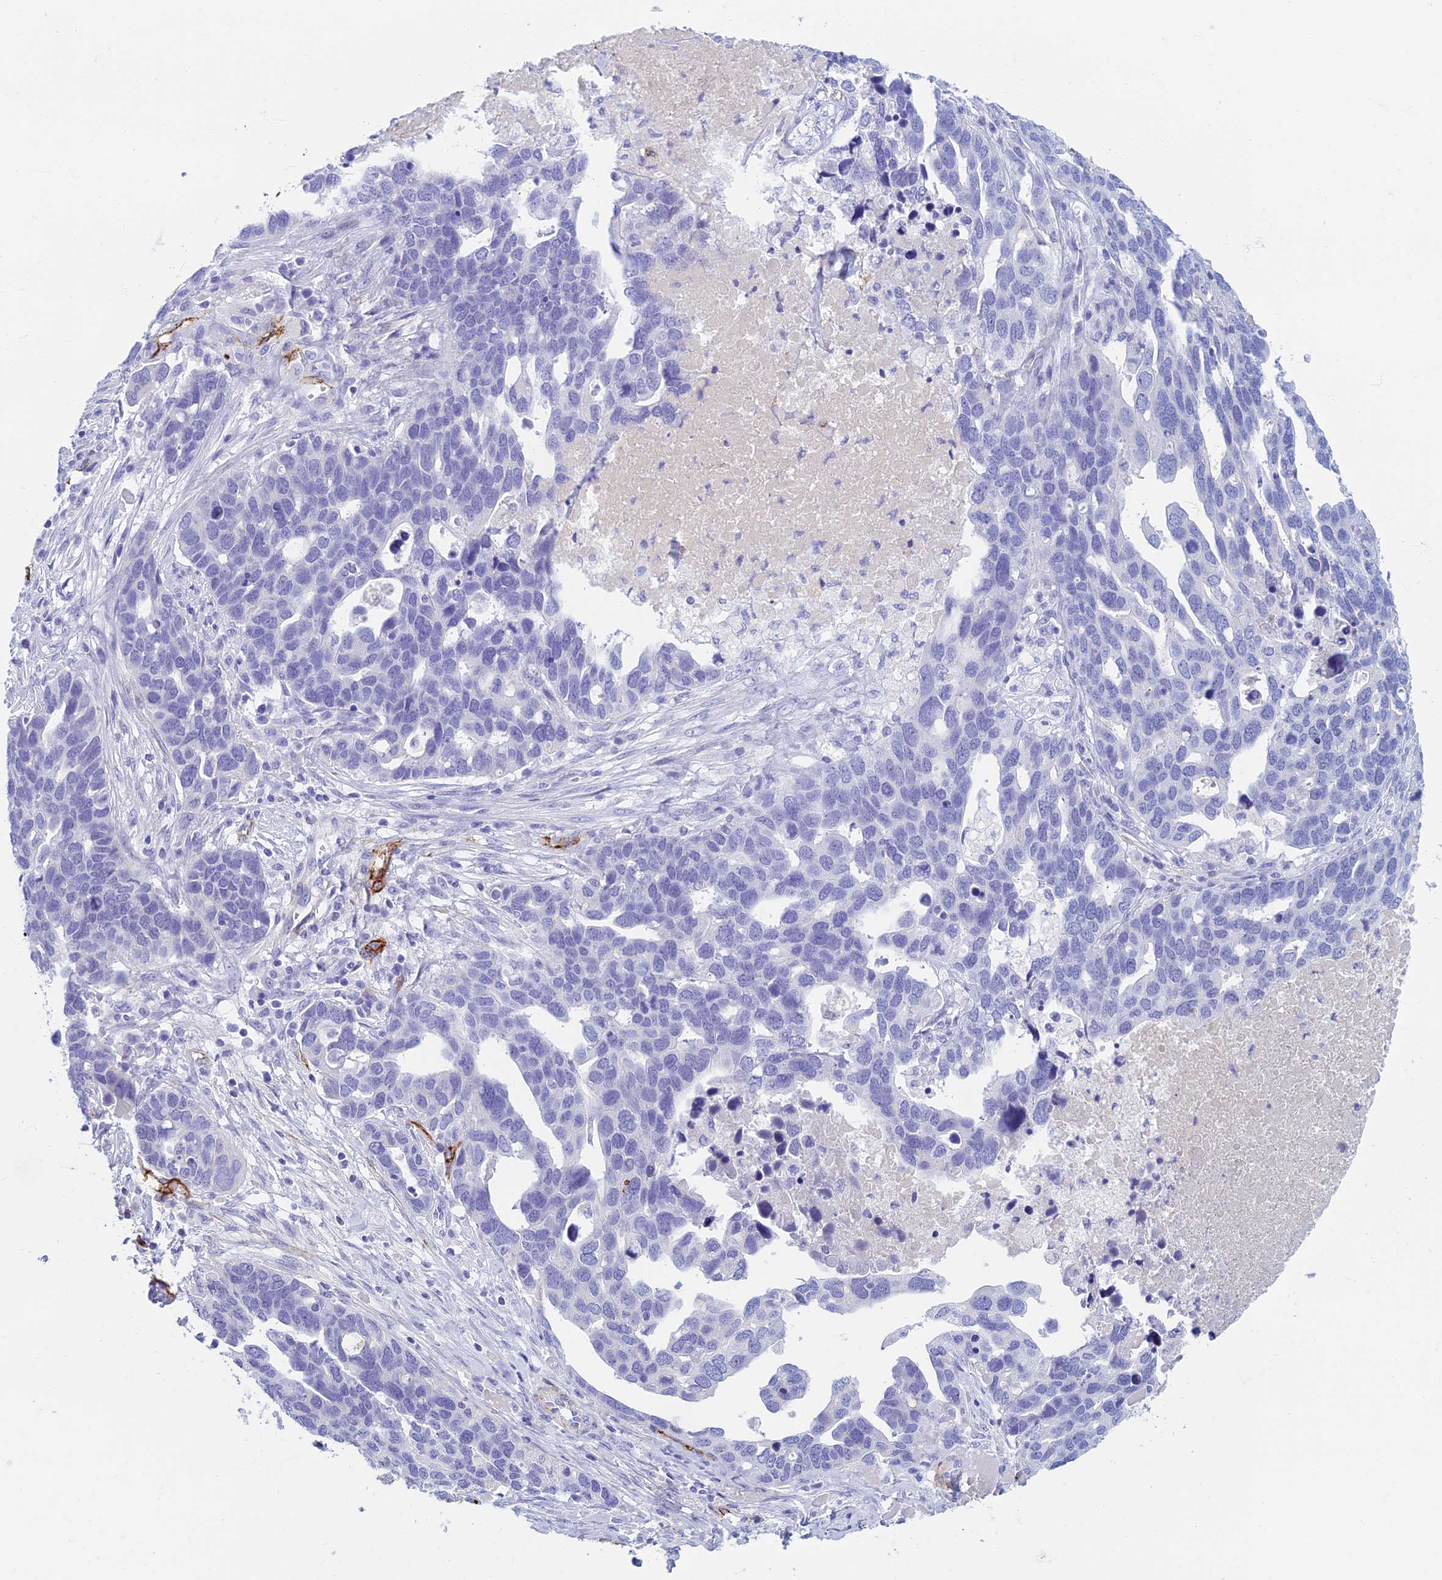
{"staining": {"intensity": "negative", "quantity": "none", "location": "none"}, "tissue": "ovarian cancer", "cell_type": "Tumor cells", "image_type": "cancer", "snomed": [{"axis": "morphology", "description": "Cystadenocarcinoma, serous, NOS"}, {"axis": "topography", "description": "Ovary"}], "caption": "IHC histopathology image of neoplastic tissue: ovarian serous cystadenocarcinoma stained with DAB demonstrates no significant protein staining in tumor cells.", "gene": "ETFRF1", "patient": {"sex": "female", "age": 54}}